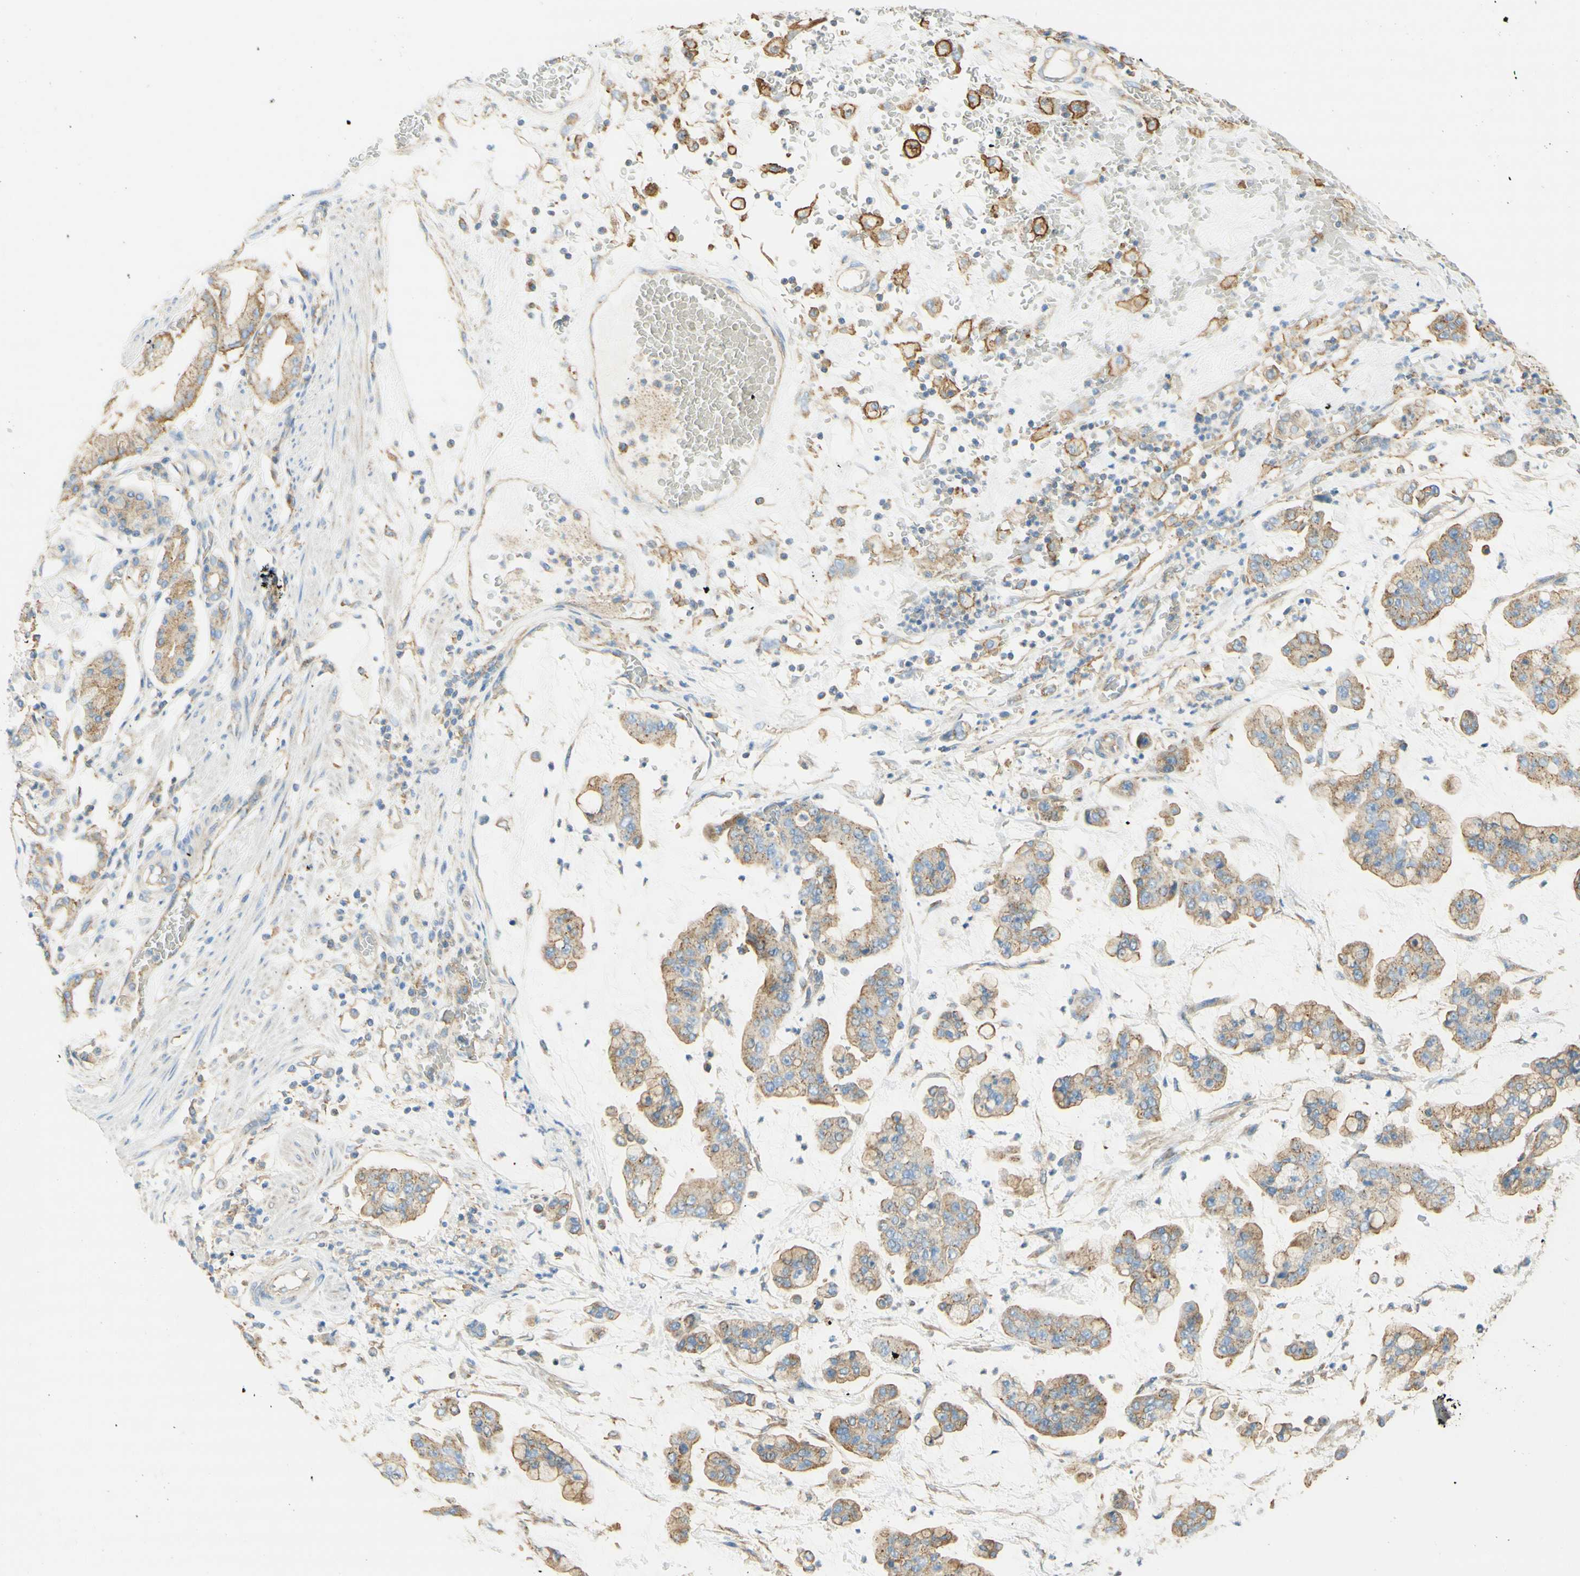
{"staining": {"intensity": "weak", "quantity": ">75%", "location": "cytoplasmic/membranous"}, "tissue": "stomach cancer", "cell_type": "Tumor cells", "image_type": "cancer", "snomed": [{"axis": "morphology", "description": "Normal tissue, NOS"}, {"axis": "morphology", "description": "Adenocarcinoma, NOS"}, {"axis": "topography", "description": "Stomach, upper"}, {"axis": "topography", "description": "Stomach"}], "caption": "A brown stain shows weak cytoplasmic/membranous staining of a protein in stomach adenocarcinoma tumor cells.", "gene": "CLTC", "patient": {"sex": "male", "age": 76}}